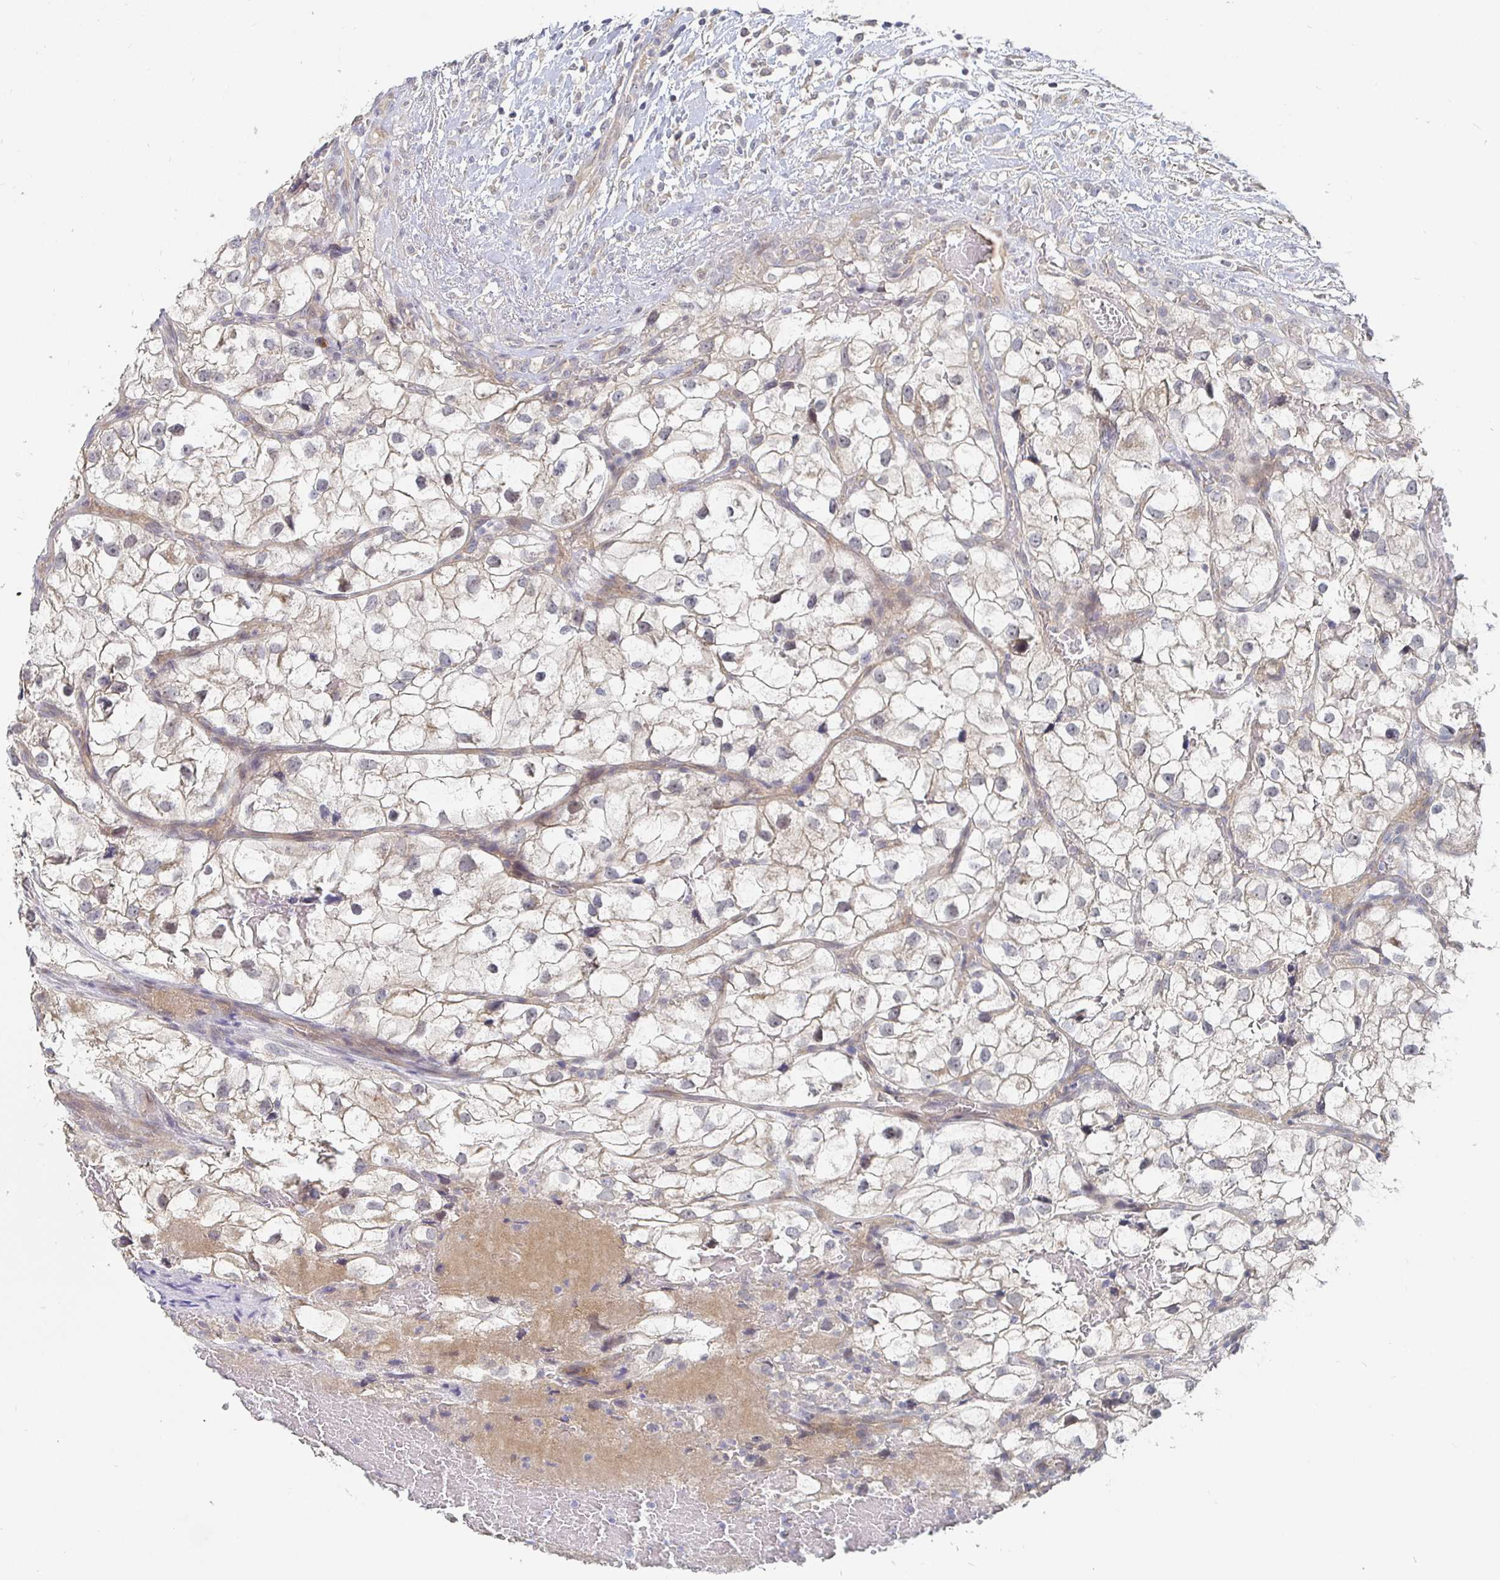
{"staining": {"intensity": "weak", "quantity": "25%-75%", "location": "cytoplasmic/membranous"}, "tissue": "renal cancer", "cell_type": "Tumor cells", "image_type": "cancer", "snomed": [{"axis": "morphology", "description": "Adenocarcinoma, NOS"}, {"axis": "topography", "description": "Kidney"}], "caption": "Brown immunohistochemical staining in renal cancer demonstrates weak cytoplasmic/membranous staining in about 25%-75% of tumor cells. The staining was performed using DAB, with brown indicating positive protein expression. Nuclei are stained blue with hematoxylin.", "gene": "MEIS1", "patient": {"sex": "male", "age": 59}}